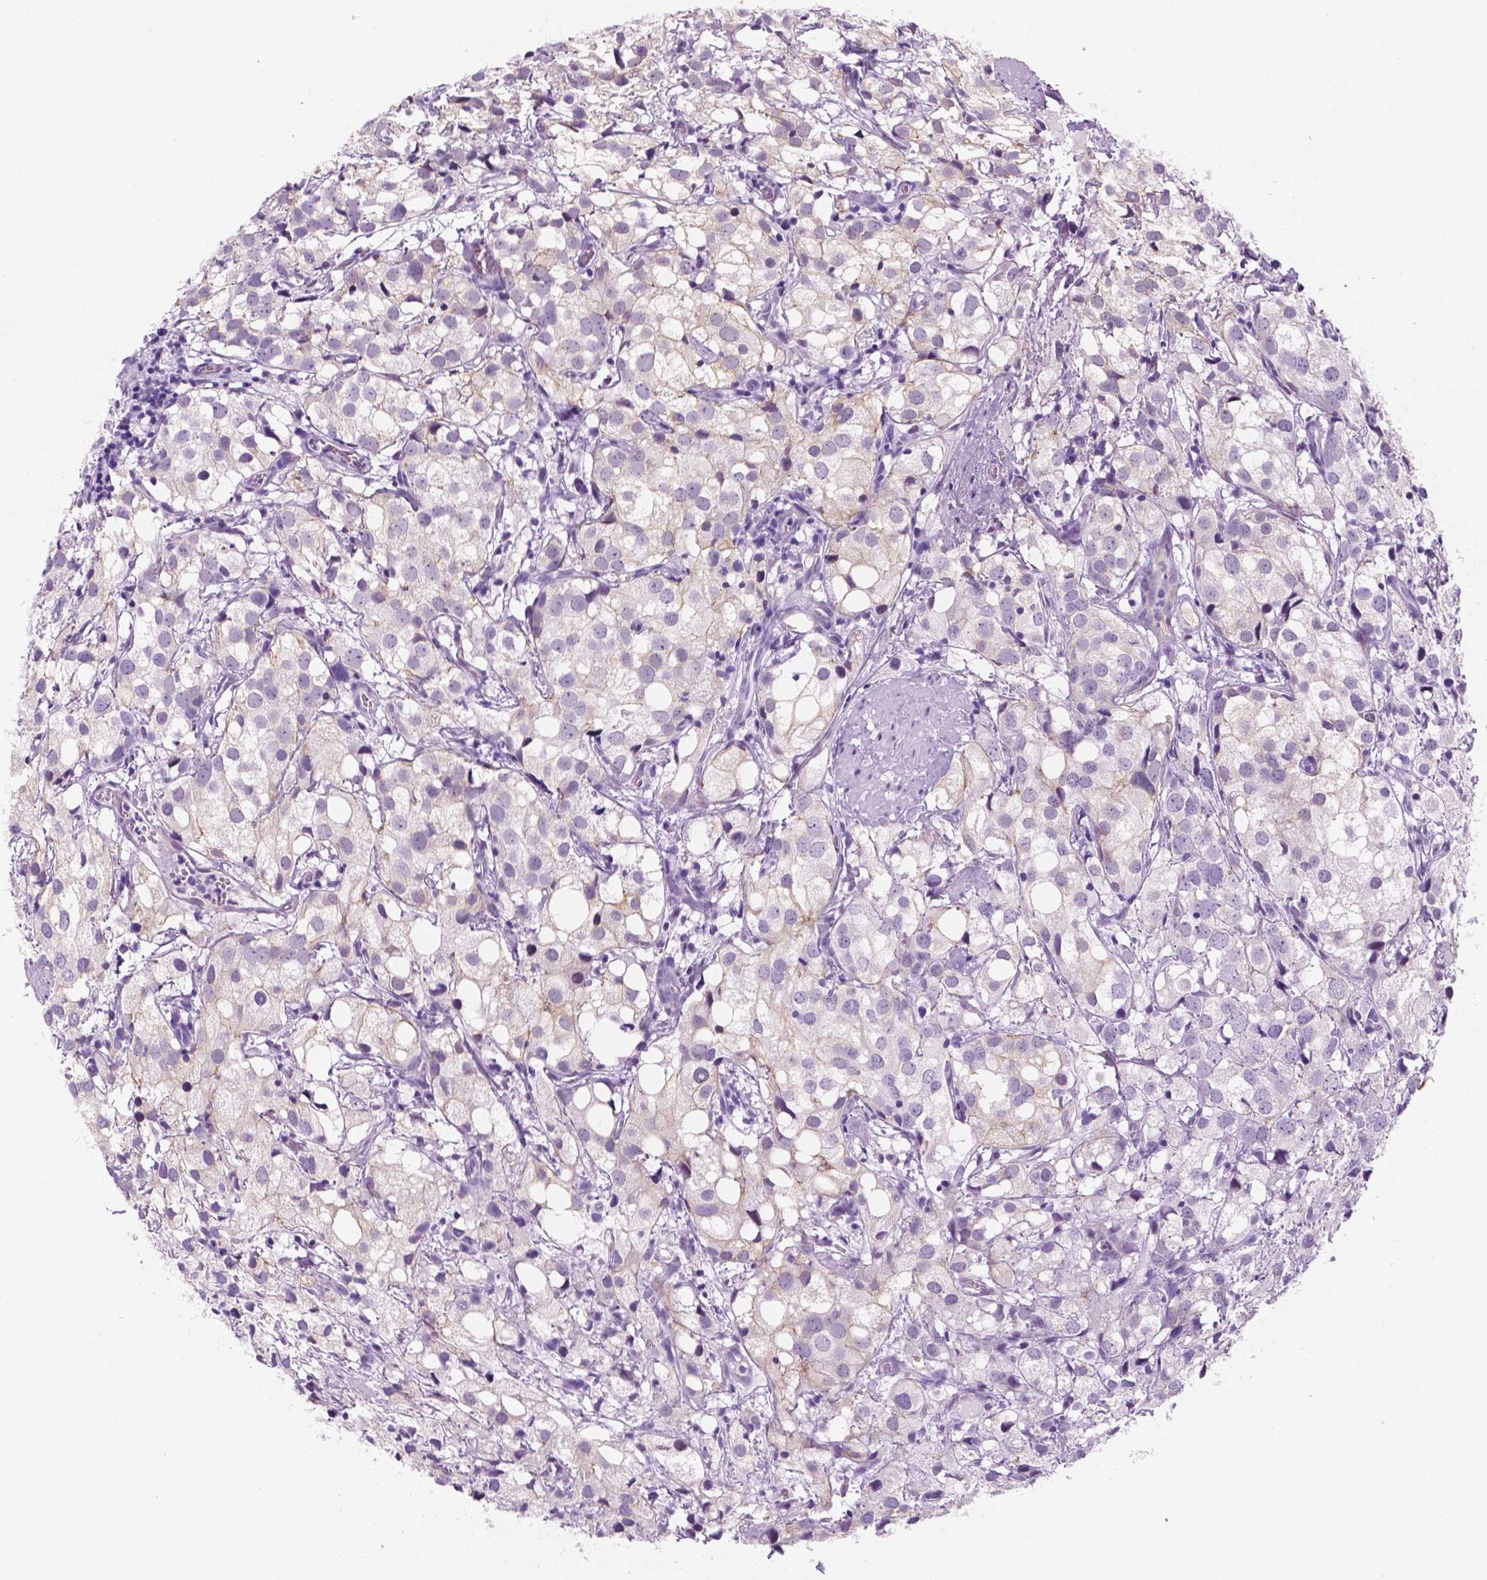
{"staining": {"intensity": "weak", "quantity": "<25%", "location": "cytoplasmic/membranous"}, "tissue": "prostate cancer", "cell_type": "Tumor cells", "image_type": "cancer", "snomed": [{"axis": "morphology", "description": "Adenocarcinoma, High grade"}, {"axis": "topography", "description": "Prostate"}], "caption": "Prostate cancer stained for a protein using IHC shows no expression tumor cells.", "gene": "PPL", "patient": {"sex": "male", "age": 86}}